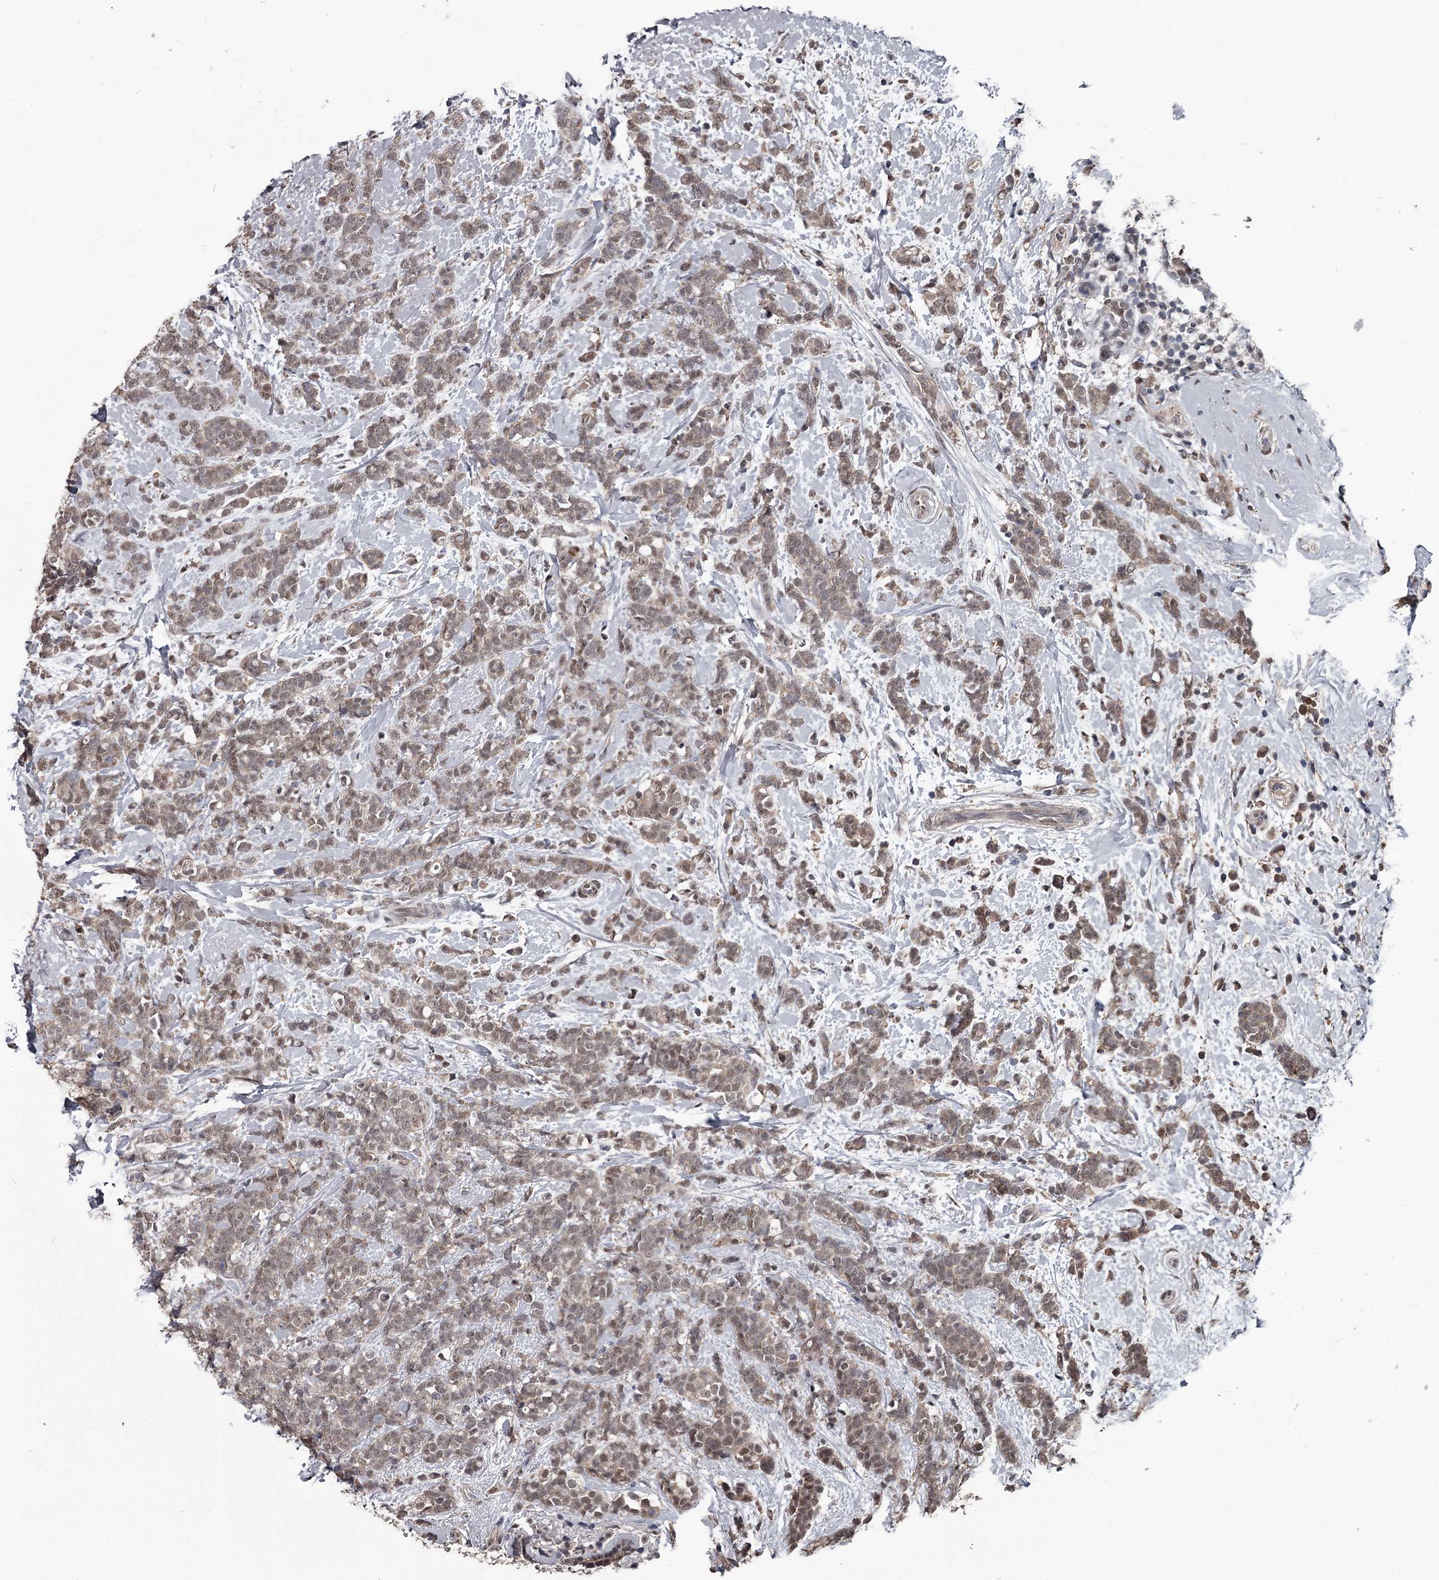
{"staining": {"intensity": "weak", "quantity": ">75%", "location": "cytoplasmic/membranous,nuclear"}, "tissue": "breast cancer", "cell_type": "Tumor cells", "image_type": "cancer", "snomed": [{"axis": "morphology", "description": "Lobular carcinoma"}, {"axis": "topography", "description": "Breast"}], "caption": "Weak cytoplasmic/membranous and nuclear protein staining is appreciated in approximately >75% of tumor cells in breast cancer (lobular carcinoma). Using DAB (3,3'-diaminobenzidine) (brown) and hematoxylin (blue) stains, captured at high magnification using brightfield microscopy.", "gene": "PRPF40B", "patient": {"sex": "female", "age": 58}}